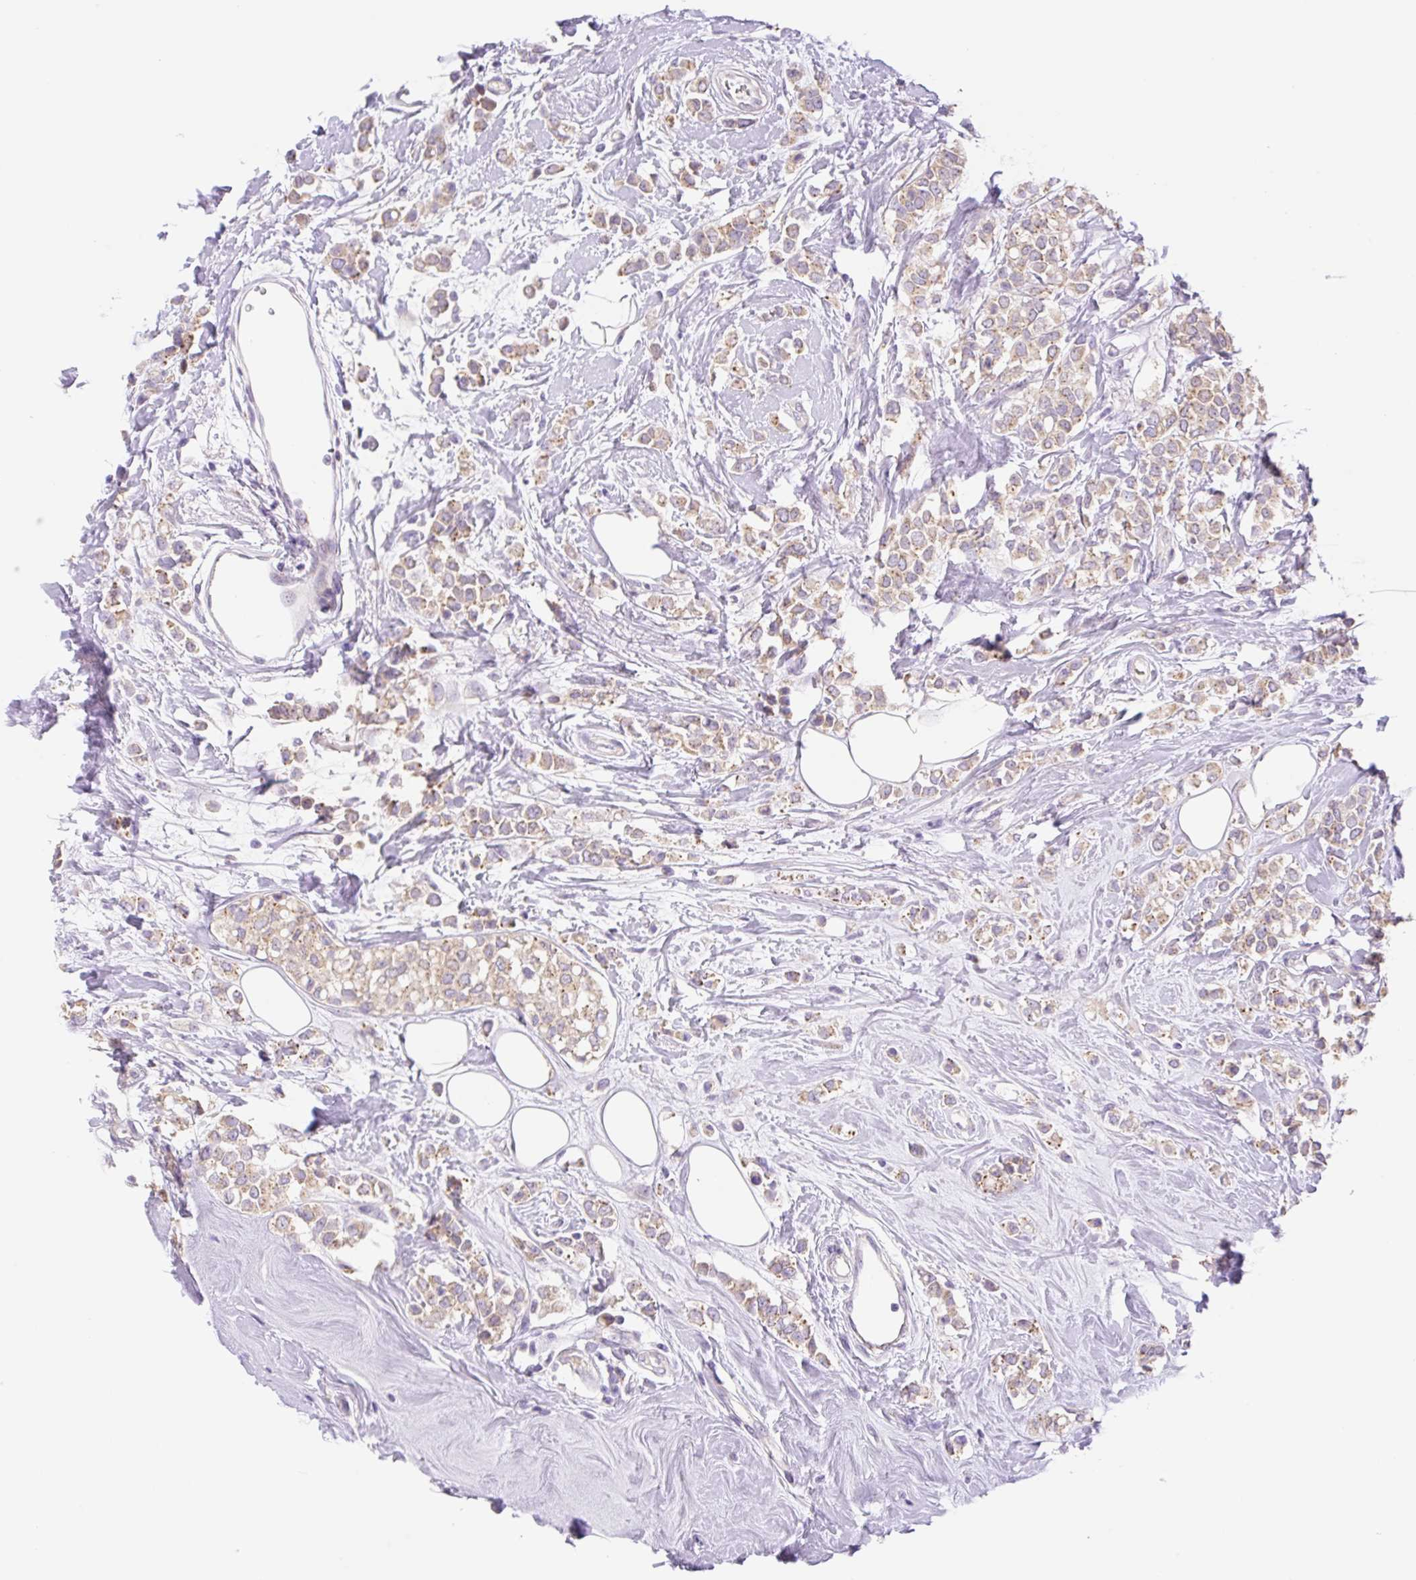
{"staining": {"intensity": "weak", "quantity": ">75%", "location": "cytoplasmic/membranous"}, "tissue": "breast cancer", "cell_type": "Tumor cells", "image_type": "cancer", "snomed": [{"axis": "morphology", "description": "Lobular carcinoma"}, {"axis": "topography", "description": "Breast"}], "caption": "Protein staining of breast lobular carcinoma tissue reveals weak cytoplasmic/membranous staining in approximately >75% of tumor cells.", "gene": "COPZ2", "patient": {"sex": "female", "age": 68}}